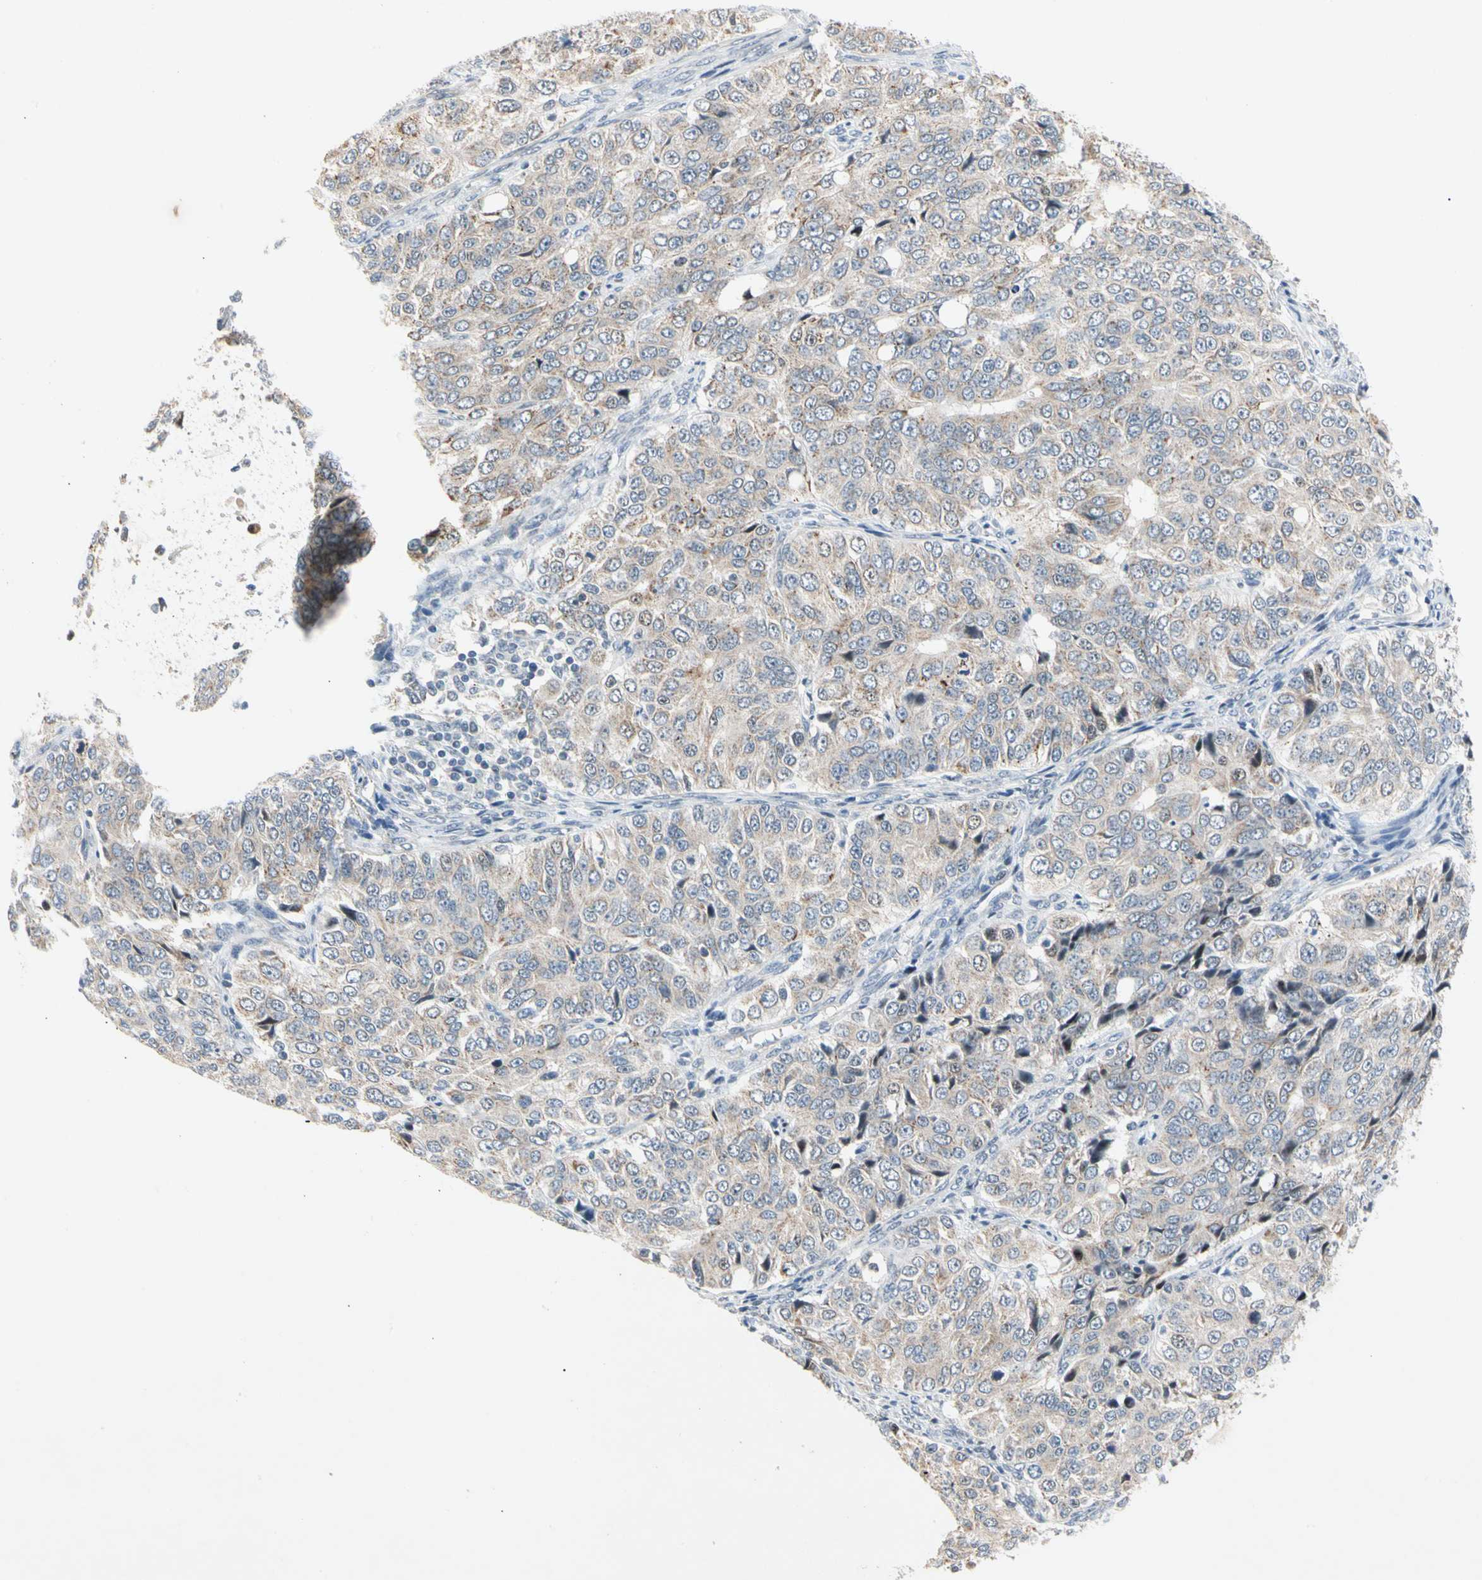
{"staining": {"intensity": "weak", "quantity": ">75%", "location": "cytoplasmic/membranous"}, "tissue": "ovarian cancer", "cell_type": "Tumor cells", "image_type": "cancer", "snomed": [{"axis": "morphology", "description": "Carcinoma, endometroid"}, {"axis": "topography", "description": "Ovary"}], "caption": "A low amount of weak cytoplasmic/membranous staining is present in about >75% of tumor cells in ovarian cancer tissue. (DAB (3,3'-diaminobenzidine) IHC with brightfield microscopy, high magnification).", "gene": "MARK1", "patient": {"sex": "female", "age": 51}}